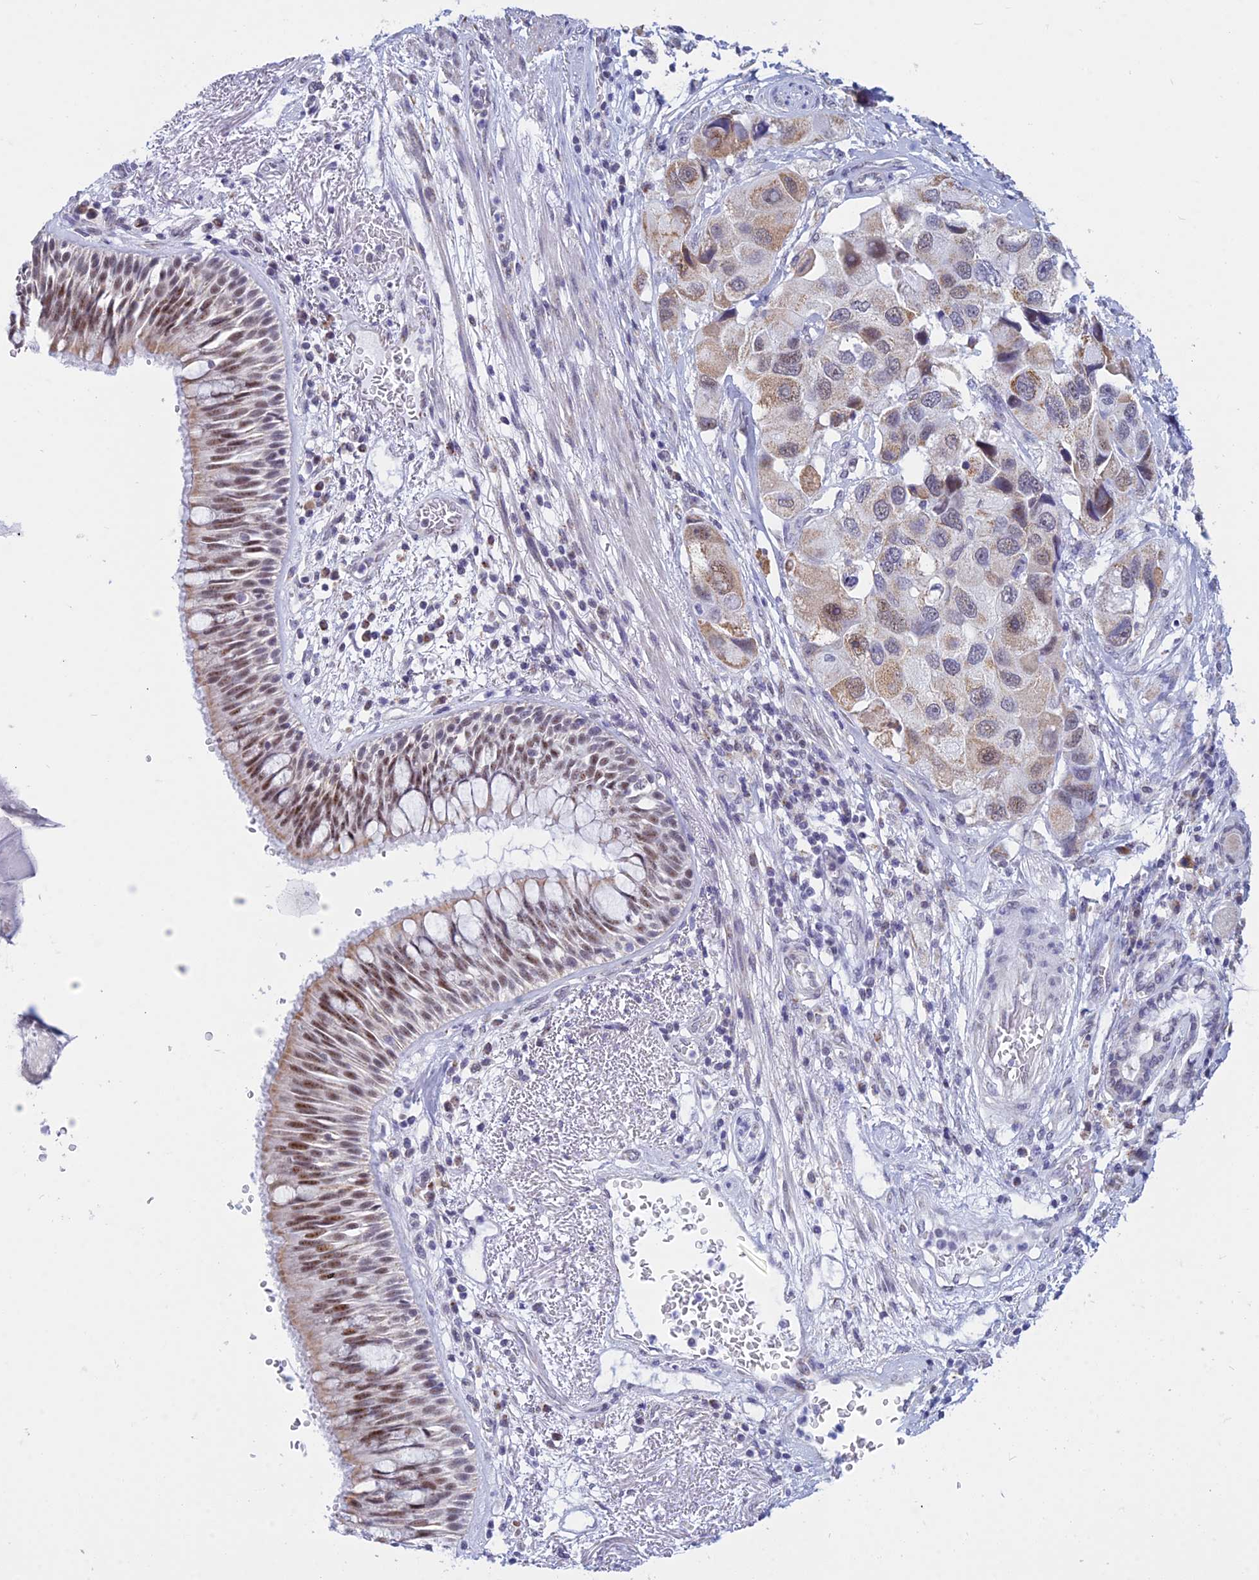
{"staining": {"intensity": "moderate", "quantity": ">75%", "location": "cytoplasmic/membranous,nuclear"}, "tissue": "bronchus", "cell_type": "Respiratory epithelial cells", "image_type": "normal", "snomed": [{"axis": "morphology", "description": "Normal tissue, NOS"}, {"axis": "morphology", "description": "Adenocarcinoma, NOS"}, {"axis": "morphology", "description": "Adenocarcinoma, metastatic, NOS"}, {"axis": "topography", "description": "Lymph node"}, {"axis": "topography", "description": "Bronchus"}, {"axis": "topography", "description": "Lung"}], "caption": "Bronchus stained for a protein shows moderate cytoplasmic/membranous,nuclear positivity in respiratory epithelial cells. (DAB (3,3'-diaminobenzidine) IHC, brown staining for protein, blue staining for nuclei).", "gene": "KLF14", "patient": {"sex": "female", "age": 54}}